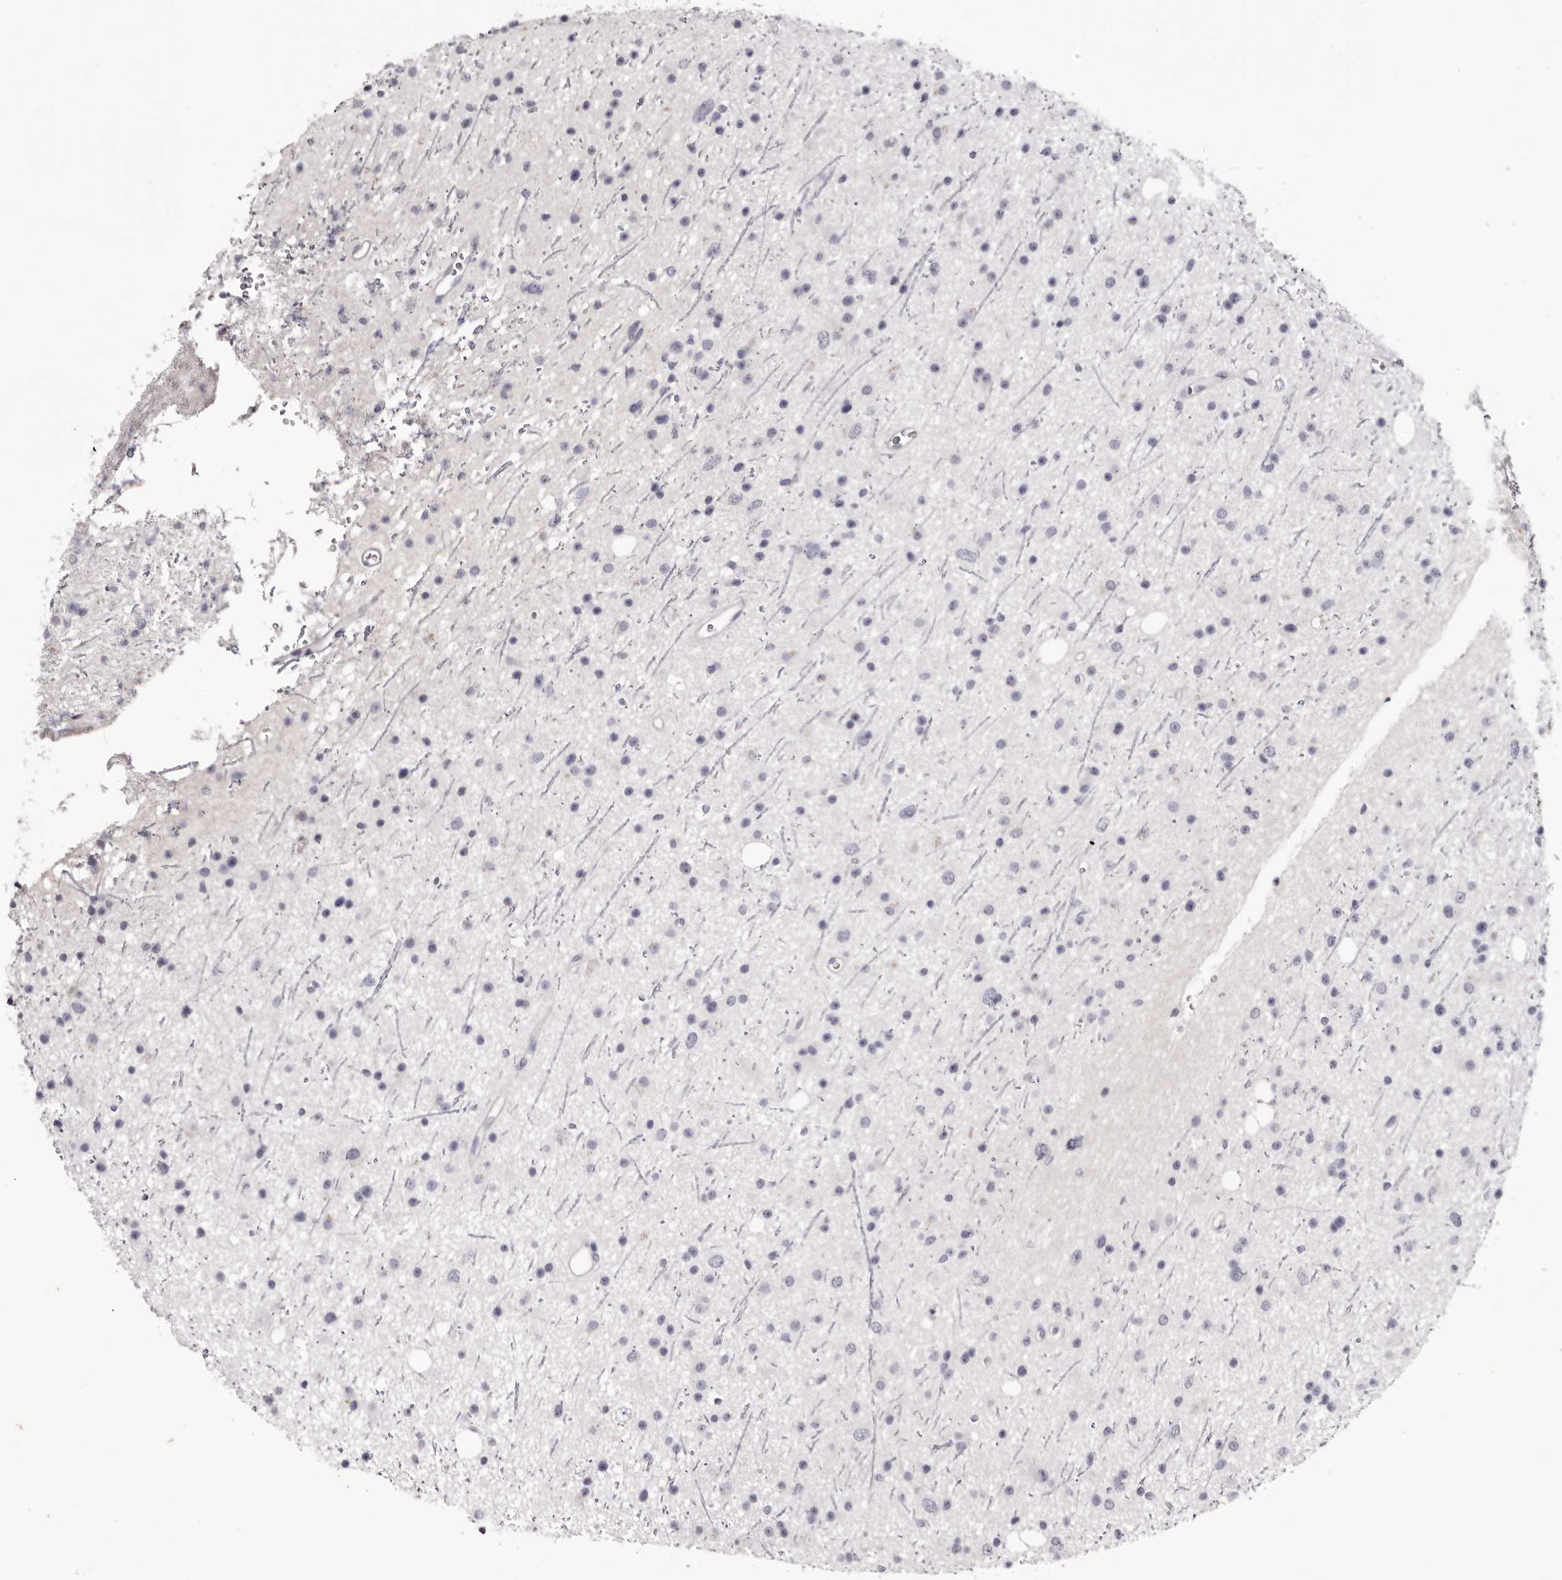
{"staining": {"intensity": "negative", "quantity": "none", "location": "none"}, "tissue": "glioma", "cell_type": "Tumor cells", "image_type": "cancer", "snomed": [{"axis": "morphology", "description": "Glioma, malignant, Low grade"}, {"axis": "topography", "description": "Cerebral cortex"}], "caption": "The photomicrograph displays no significant positivity in tumor cells of glioma.", "gene": "CA6", "patient": {"sex": "female", "age": 39}}